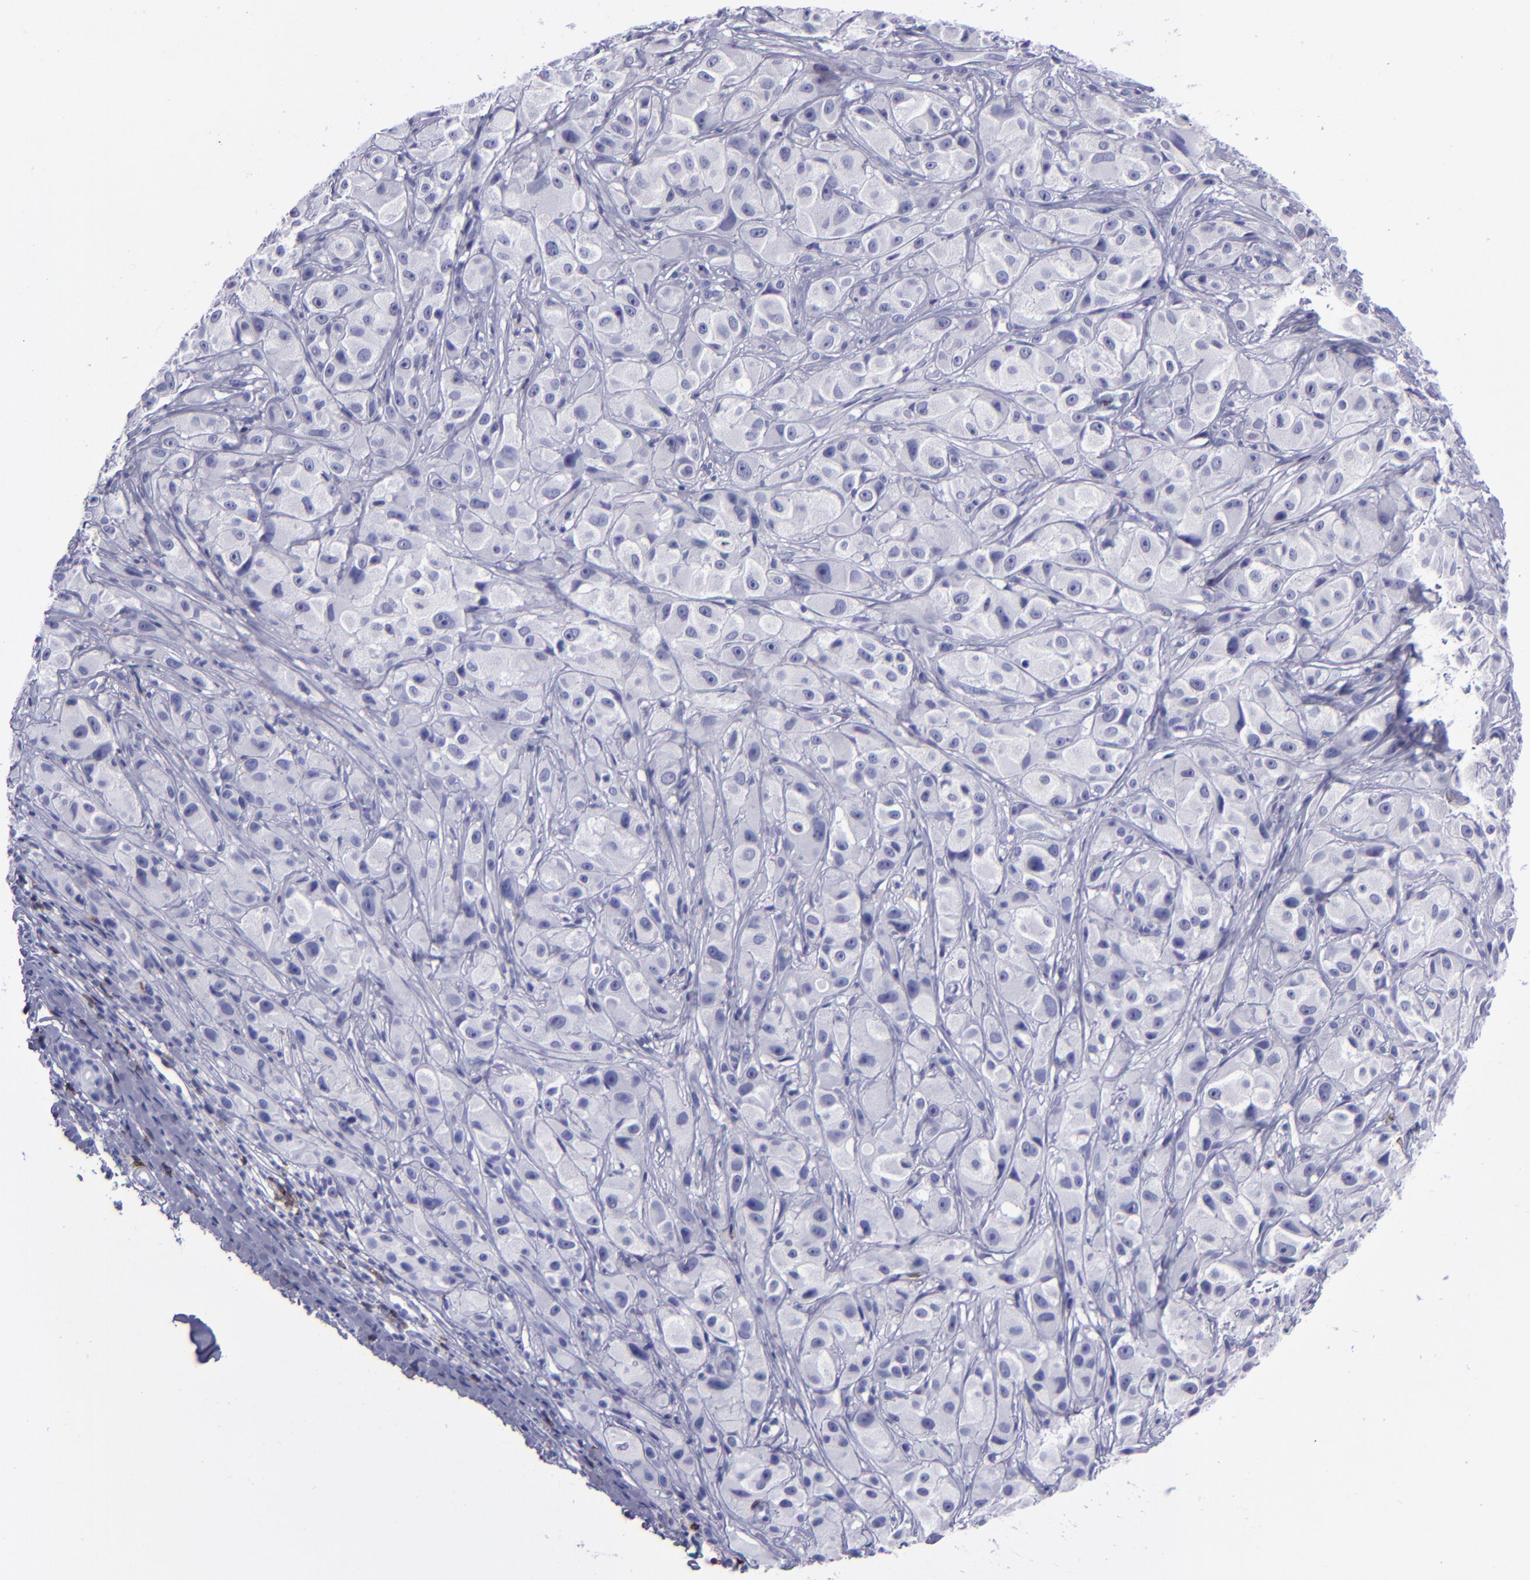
{"staining": {"intensity": "negative", "quantity": "none", "location": "none"}, "tissue": "melanoma", "cell_type": "Tumor cells", "image_type": "cancer", "snomed": [{"axis": "morphology", "description": "Malignant melanoma, NOS"}, {"axis": "topography", "description": "Skin"}], "caption": "Tumor cells show no significant expression in malignant melanoma. (DAB (3,3'-diaminobenzidine) immunohistochemistry, high magnification).", "gene": "CD6", "patient": {"sex": "male", "age": 56}}